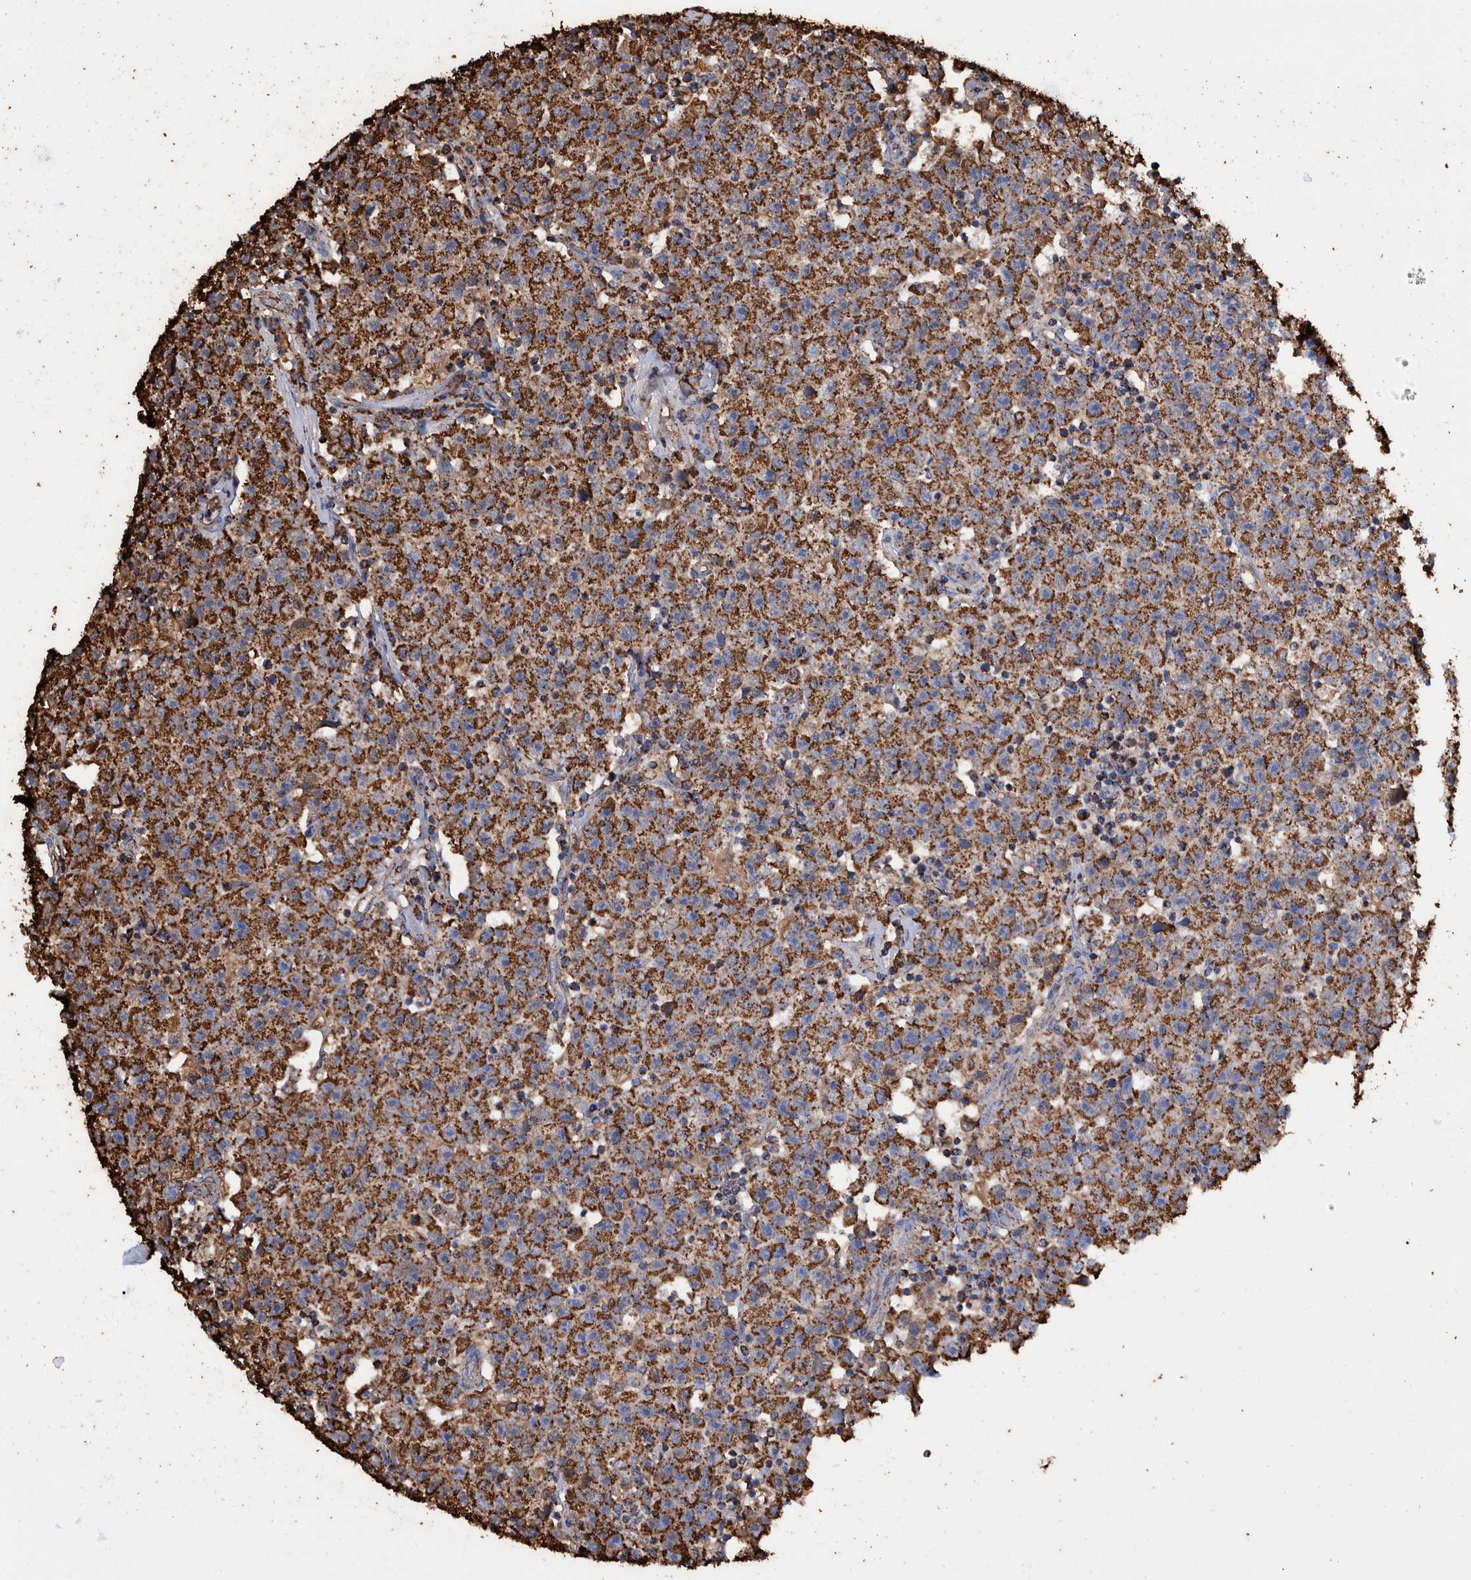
{"staining": {"intensity": "strong", "quantity": ">75%", "location": "cytoplasmic/membranous"}, "tissue": "testis cancer", "cell_type": "Tumor cells", "image_type": "cancer", "snomed": [{"axis": "morphology", "description": "Seminoma, NOS"}, {"axis": "topography", "description": "Testis"}], "caption": "Immunohistochemistry (DAB) staining of testis cancer (seminoma) demonstrates strong cytoplasmic/membranous protein staining in about >75% of tumor cells. (DAB (3,3'-diaminobenzidine) = brown stain, brightfield microscopy at high magnification).", "gene": "VPS26C", "patient": {"sex": "male", "age": 22}}